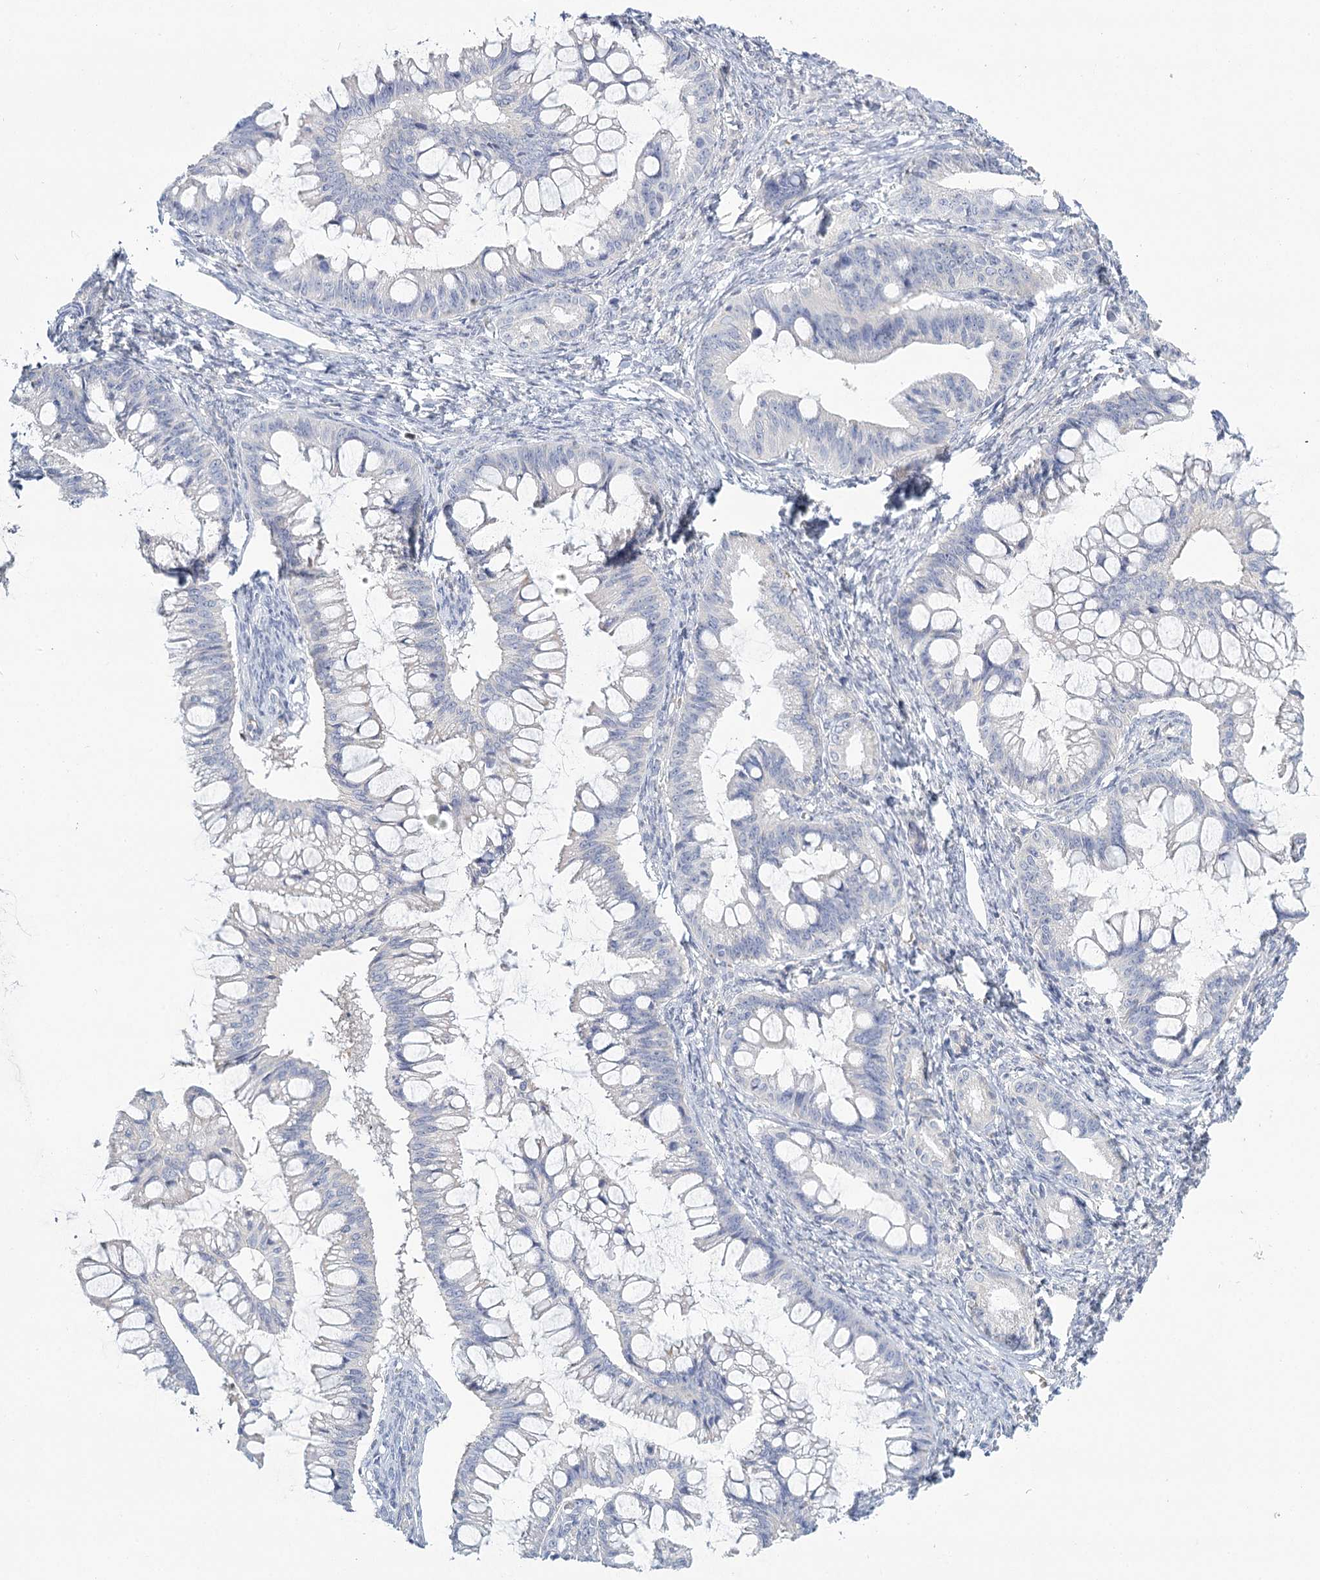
{"staining": {"intensity": "negative", "quantity": "none", "location": "none"}, "tissue": "ovarian cancer", "cell_type": "Tumor cells", "image_type": "cancer", "snomed": [{"axis": "morphology", "description": "Cystadenocarcinoma, mucinous, NOS"}, {"axis": "topography", "description": "Ovary"}], "caption": "High power microscopy histopathology image of an immunohistochemistry (IHC) histopathology image of ovarian mucinous cystadenocarcinoma, revealing no significant positivity in tumor cells.", "gene": "IGSF3", "patient": {"sex": "female", "age": 73}}